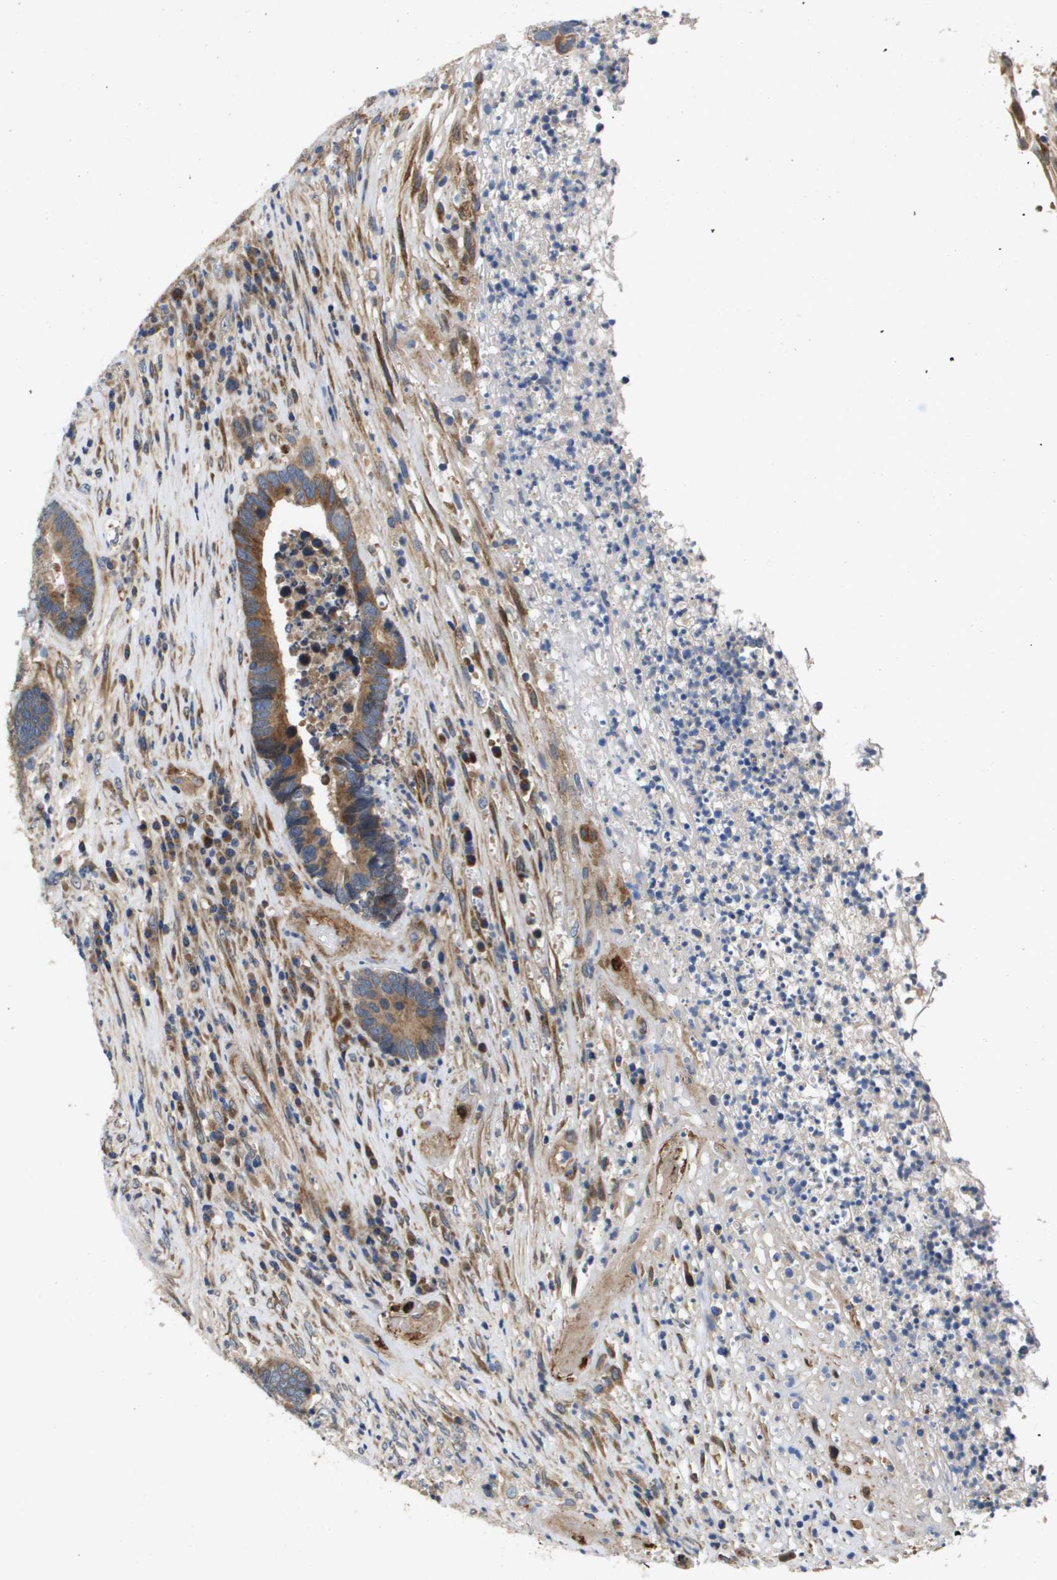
{"staining": {"intensity": "moderate", "quantity": ">75%", "location": "cytoplasmic/membranous"}, "tissue": "colorectal cancer", "cell_type": "Tumor cells", "image_type": "cancer", "snomed": [{"axis": "morphology", "description": "Adenocarcinoma, NOS"}, {"axis": "topography", "description": "Rectum"}], "caption": "This is an image of IHC staining of colorectal cancer (adenocarcinoma), which shows moderate staining in the cytoplasmic/membranous of tumor cells.", "gene": "ENTPD2", "patient": {"sex": "female", "age": 89}}